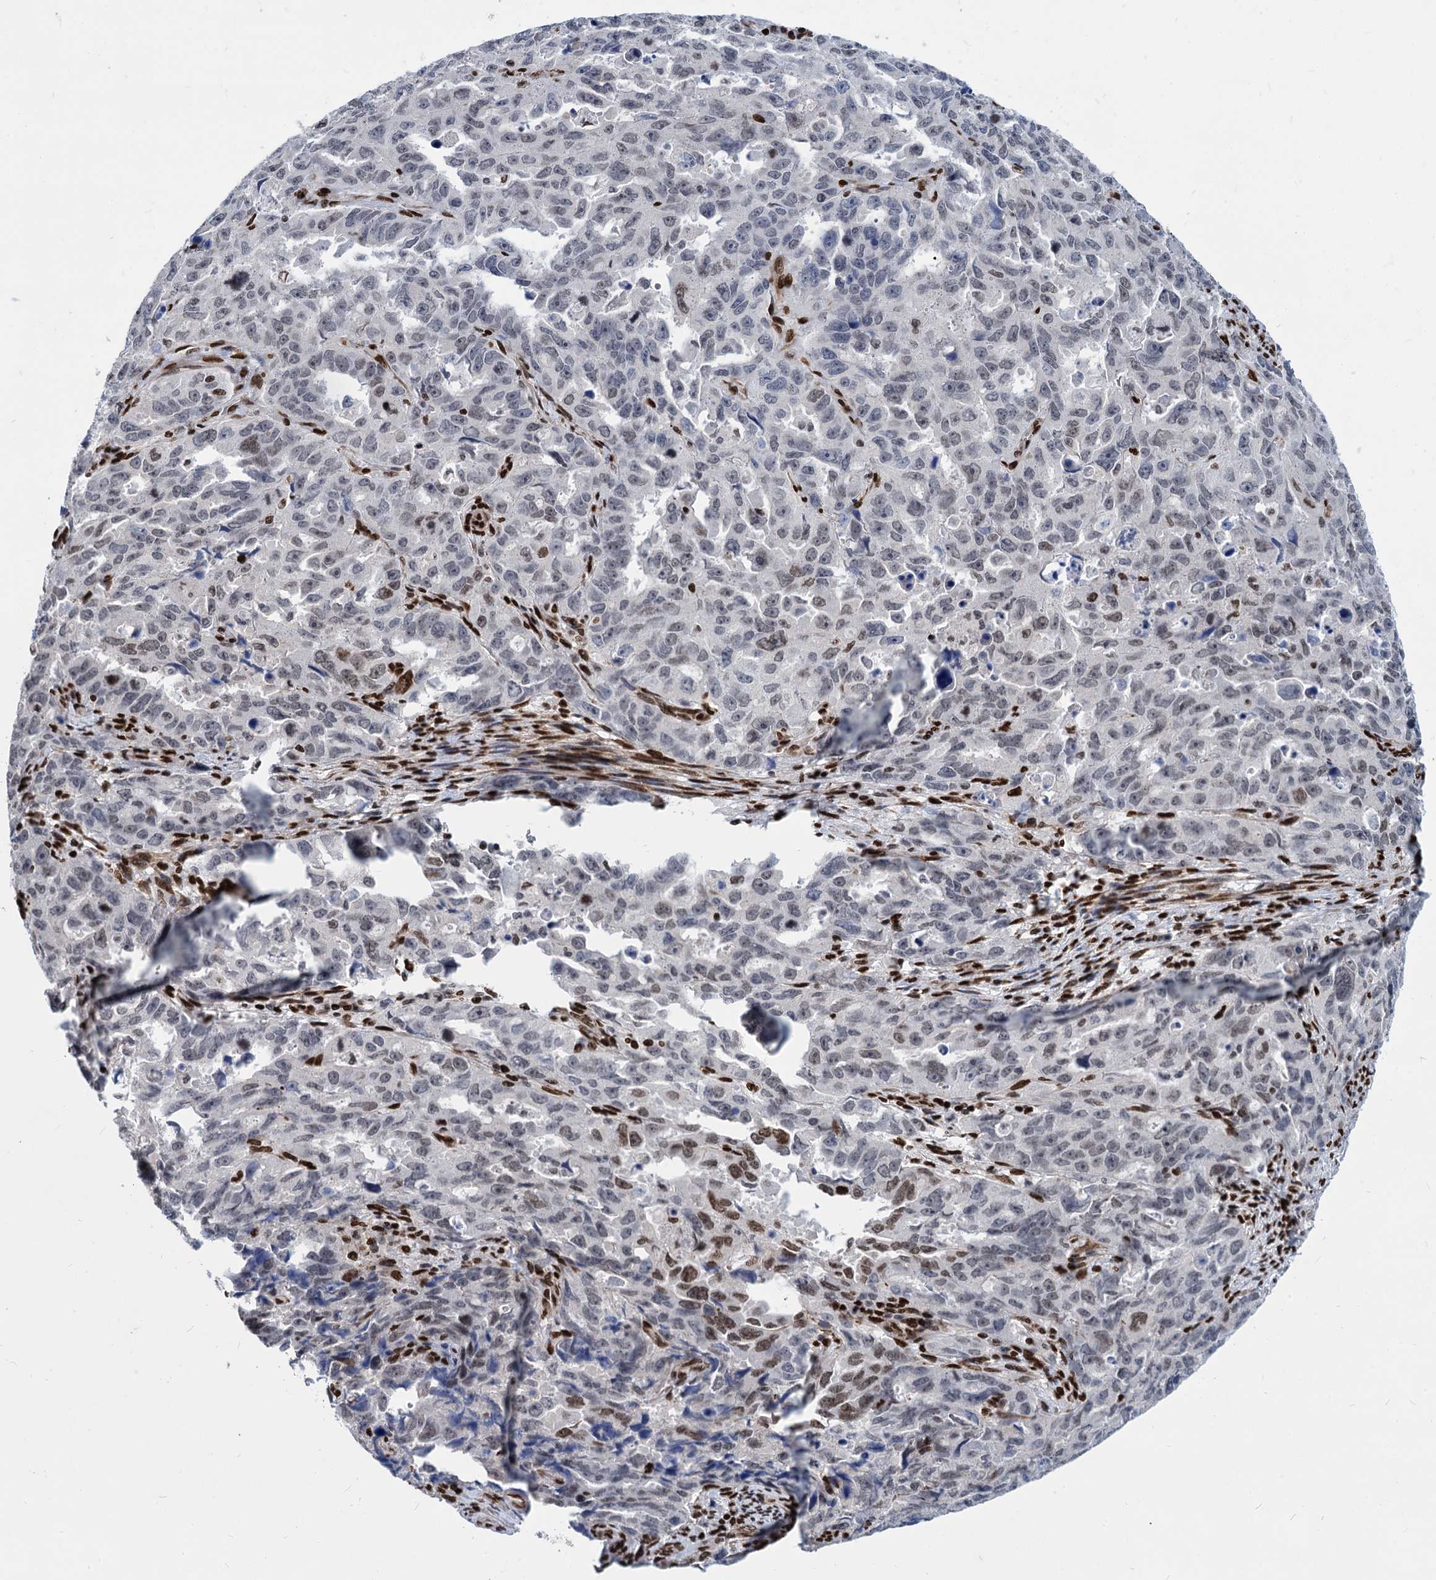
{"staining": {"intensity": "moderate", "quantity": "<25%", "location": "nuclear"}, "tissue": "endometrial cancer", "cell_type": "Tumor cells", "image_type": "cancer", "snomed": [{"axis": "morphology", "description": "Adenocarcinoma, NOS"}, {"axis": "topography", "description": "Endometrium"}], "caption": "The immunohistochemical stain labels moderate nuclear expression in tumor cells of adenocarcinoma (endometrial) tissue.", "gene": "MECP2", "patient": {"sex": "female", "age": 65}}